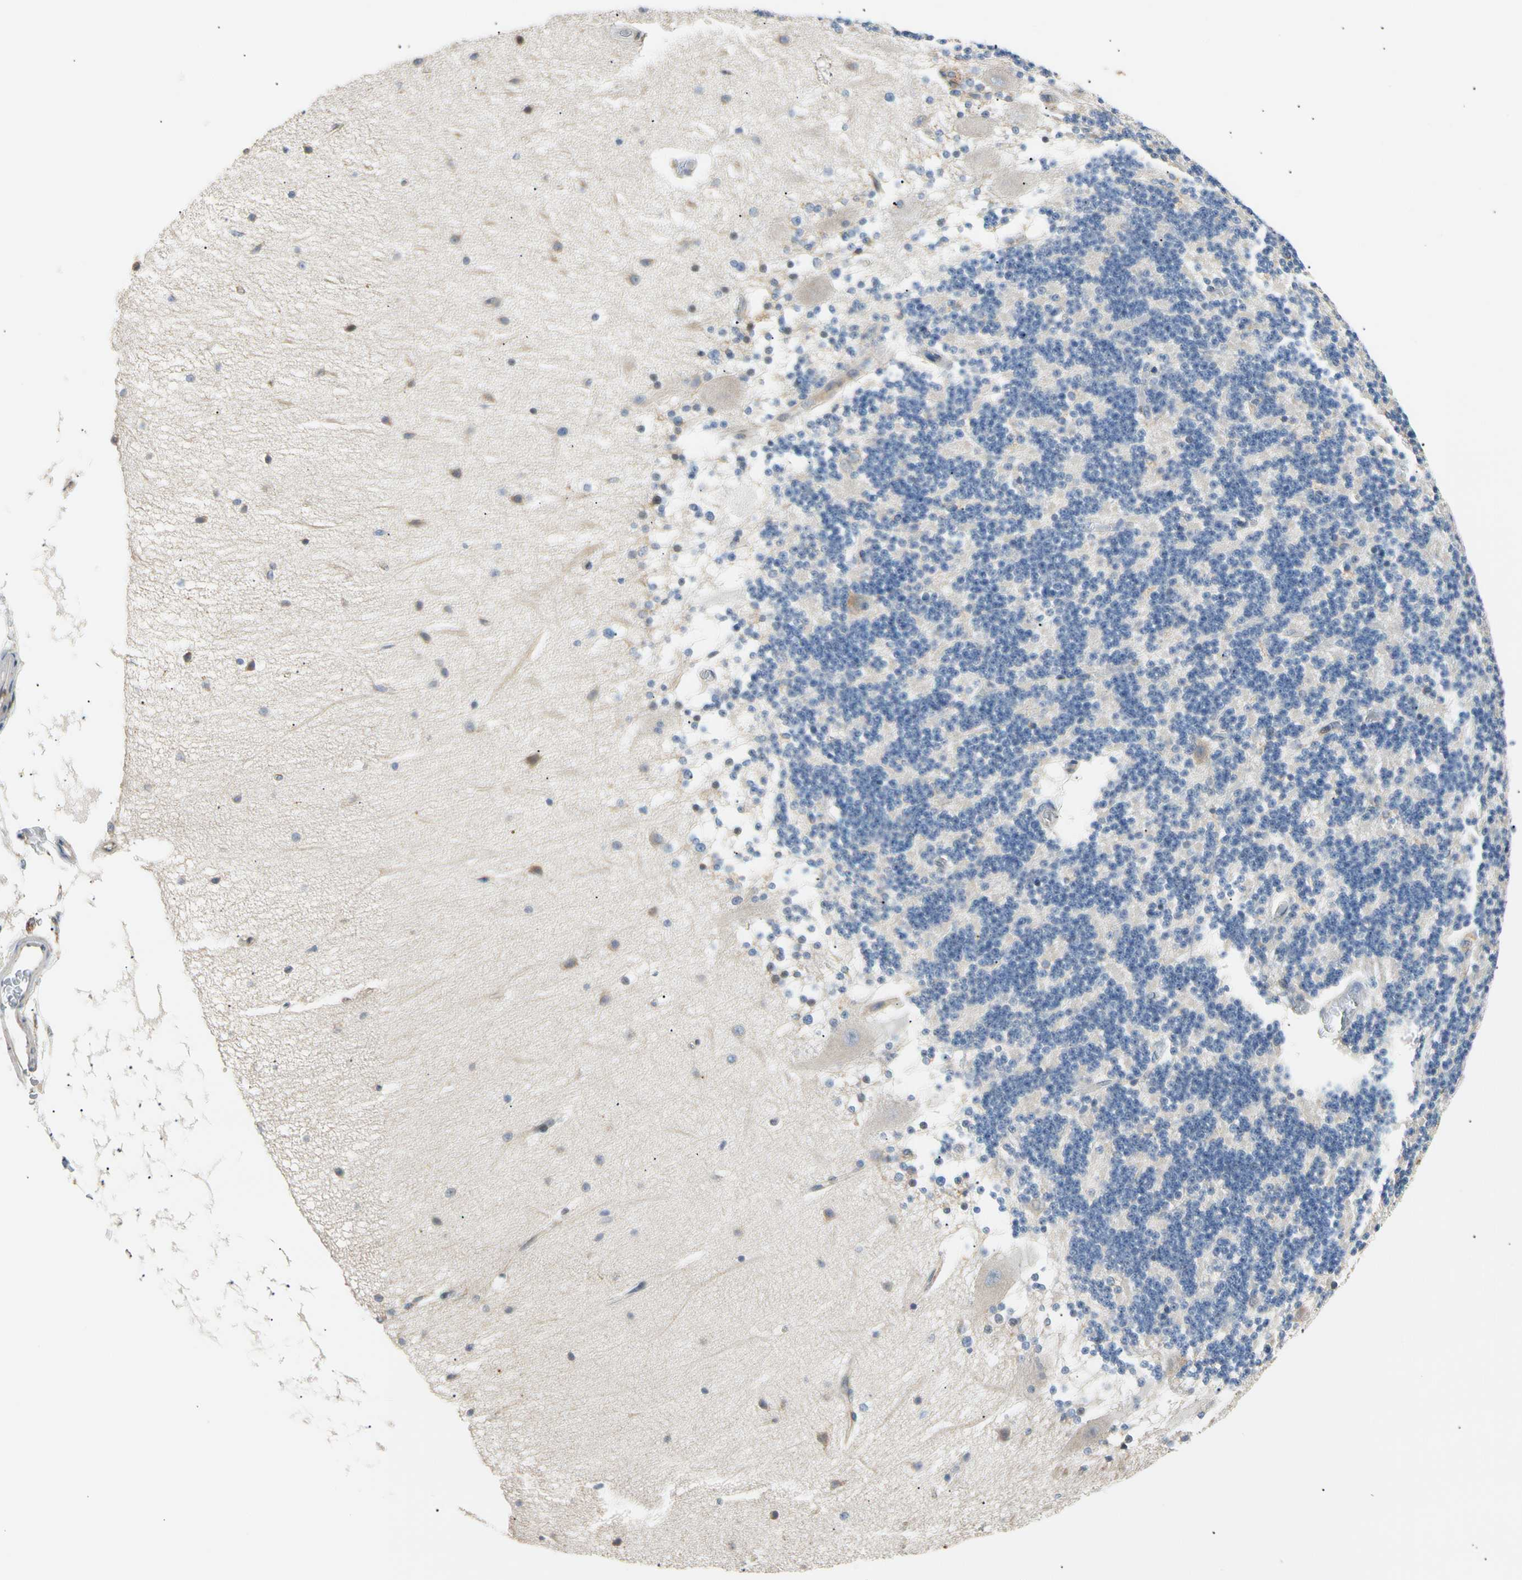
{"staining": {"intensity": "negative", "quantity": "none", "location": "none"}, "tissue": "cerebellum", "cell_type": "Cells in granular layer", "image_type": "normal", "snomed": [{"axis": "morphology", "description": "Normal tissue, NOS"}, {"axis": "topography", "description": "Cerebellum"}], "caption": "This is a photomicrograph of IHC staining of normal cerebellum, which shows no staining in cells in granular layer. (Immunohistochemistry, brightfield microscopy, high magnification).", "gene": "PLGRKT", "patient": {"sex": "female", "age": 54}}